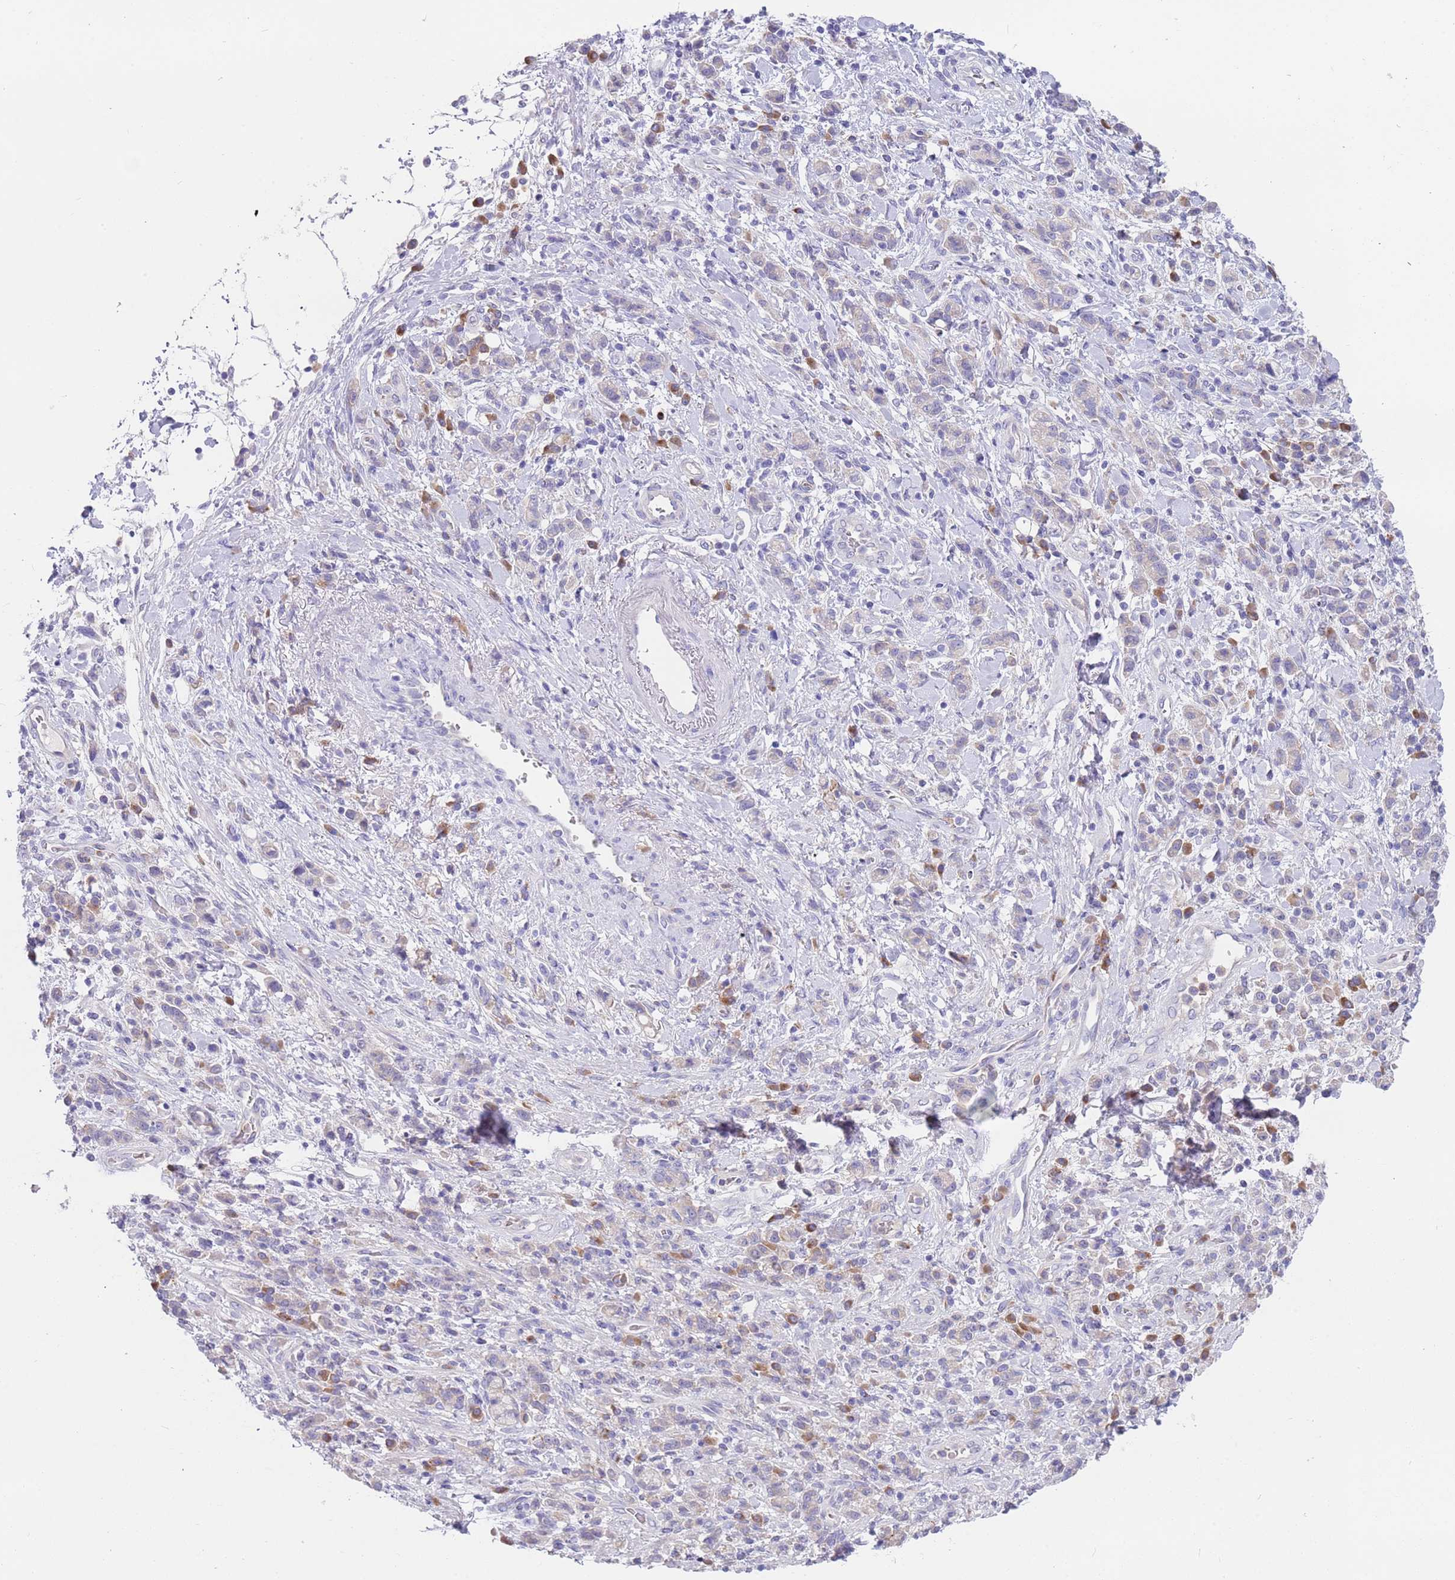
{"staining": {"intensity": "negative", "quantity": "none", "location": "none"}, "tissue": "stomach cancer", "cell_type": "Tumor cells", "image_type": "cancer", "snomed": [{"axis": "morphology", "description": "Adenocarcinoma, NOS"}, {"axis": "topography", "description": "Stomach"}], "caption": "A photomicrograph of human stomach cancer is negative for staining in tumor cells.", "gene": "TYW1", "patient": {"sex": "male", "age": 77}}